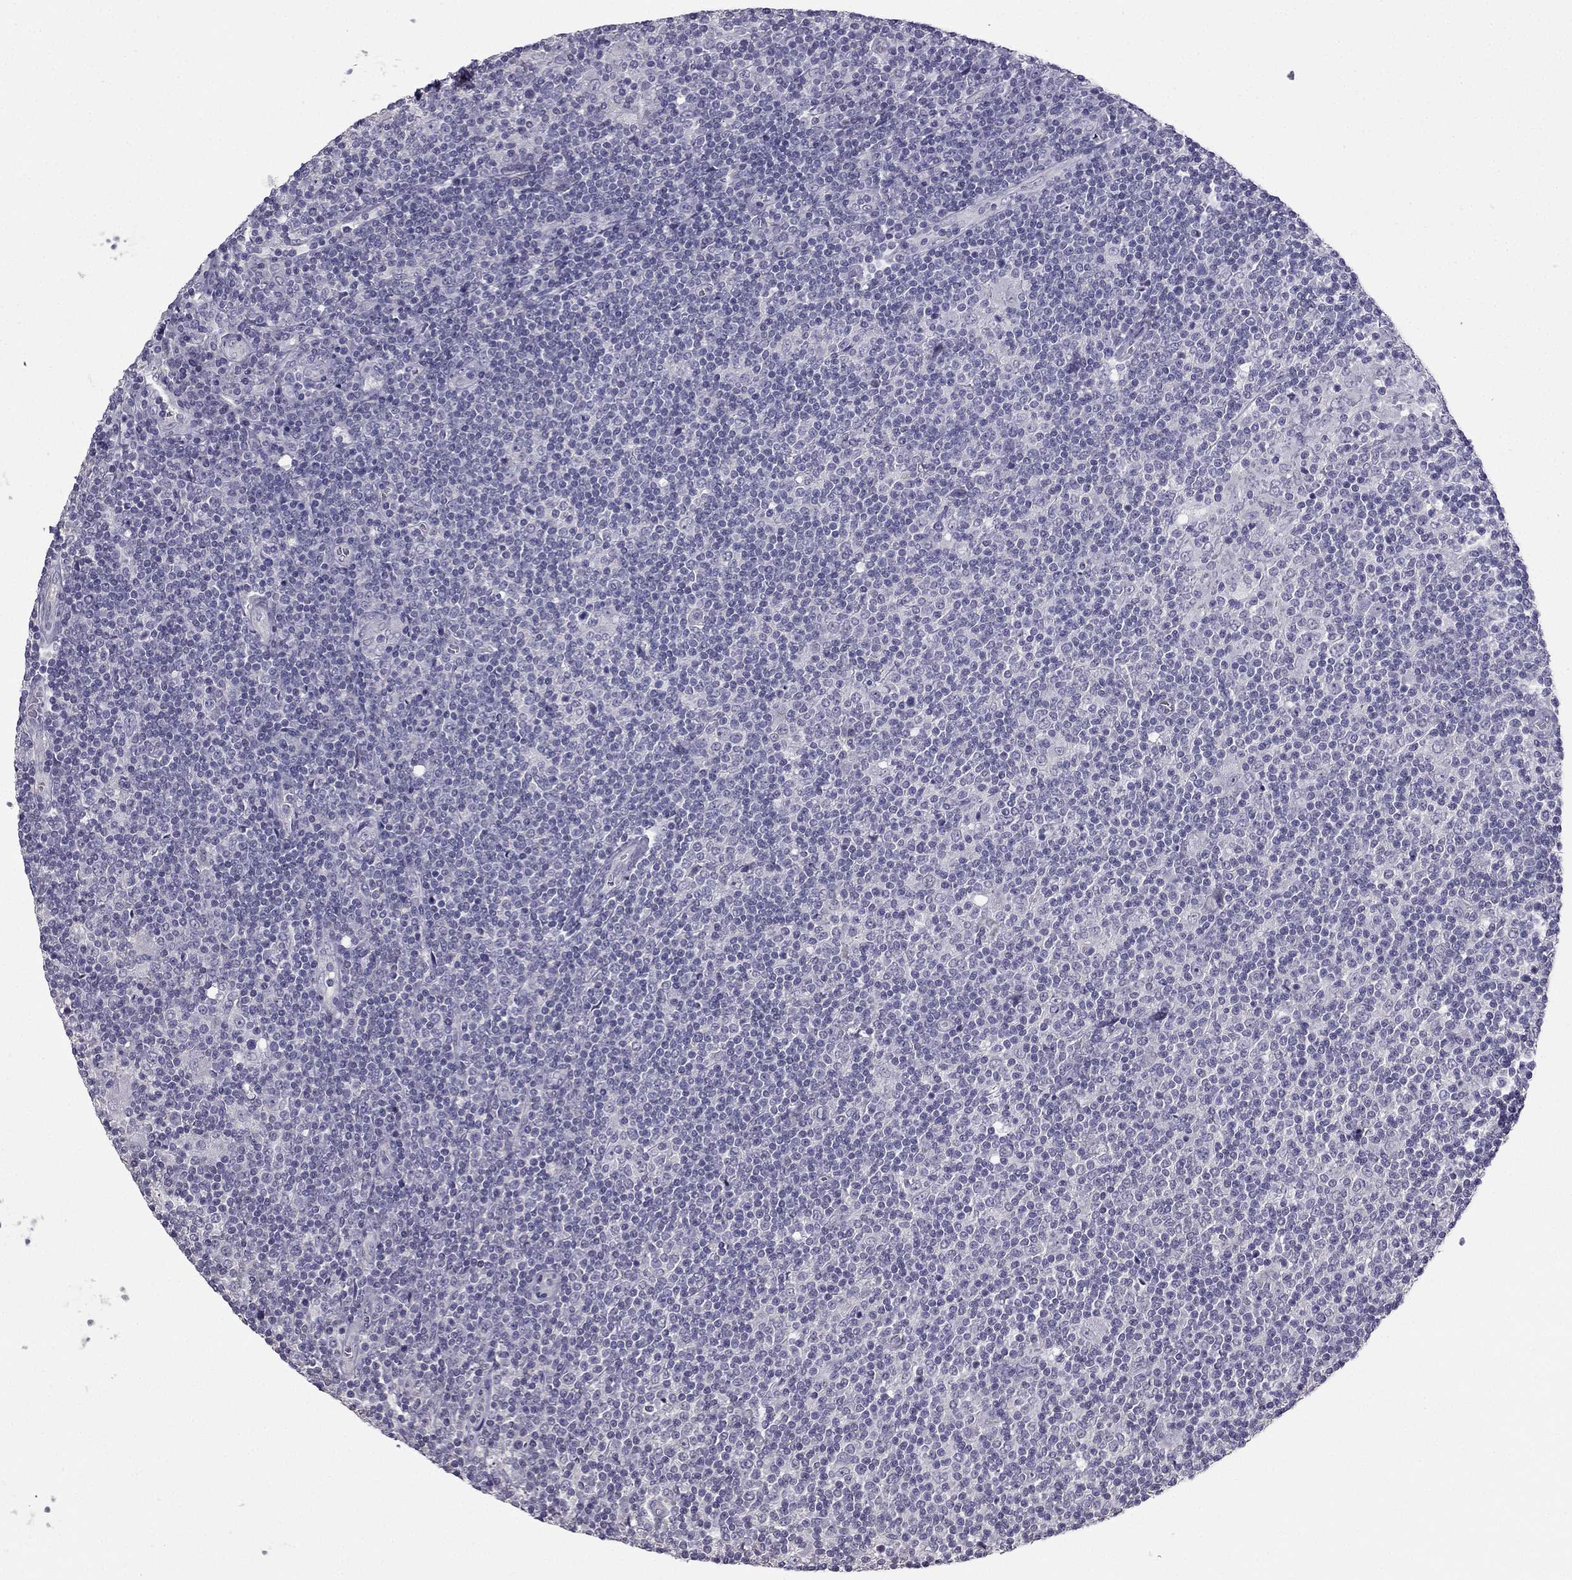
{"staining": {"intensity": "negative", "quantity": "none", "location": "none"}, "tissue": "lymphoma", "cell_type": "Tumor cells", "image_type": "cancer", "snomed": [{"axis": "morphology", "description": "Hodgkin's disease, NOS"}, {"axis": "topography", "description": "Lymph node"}], "caption": "An IHC image of lymphoma is shown. There is no staining in tumor cells of lymphoma.", "gene": "HSFX1", "patient": {"sex": "male", "age": 40}}